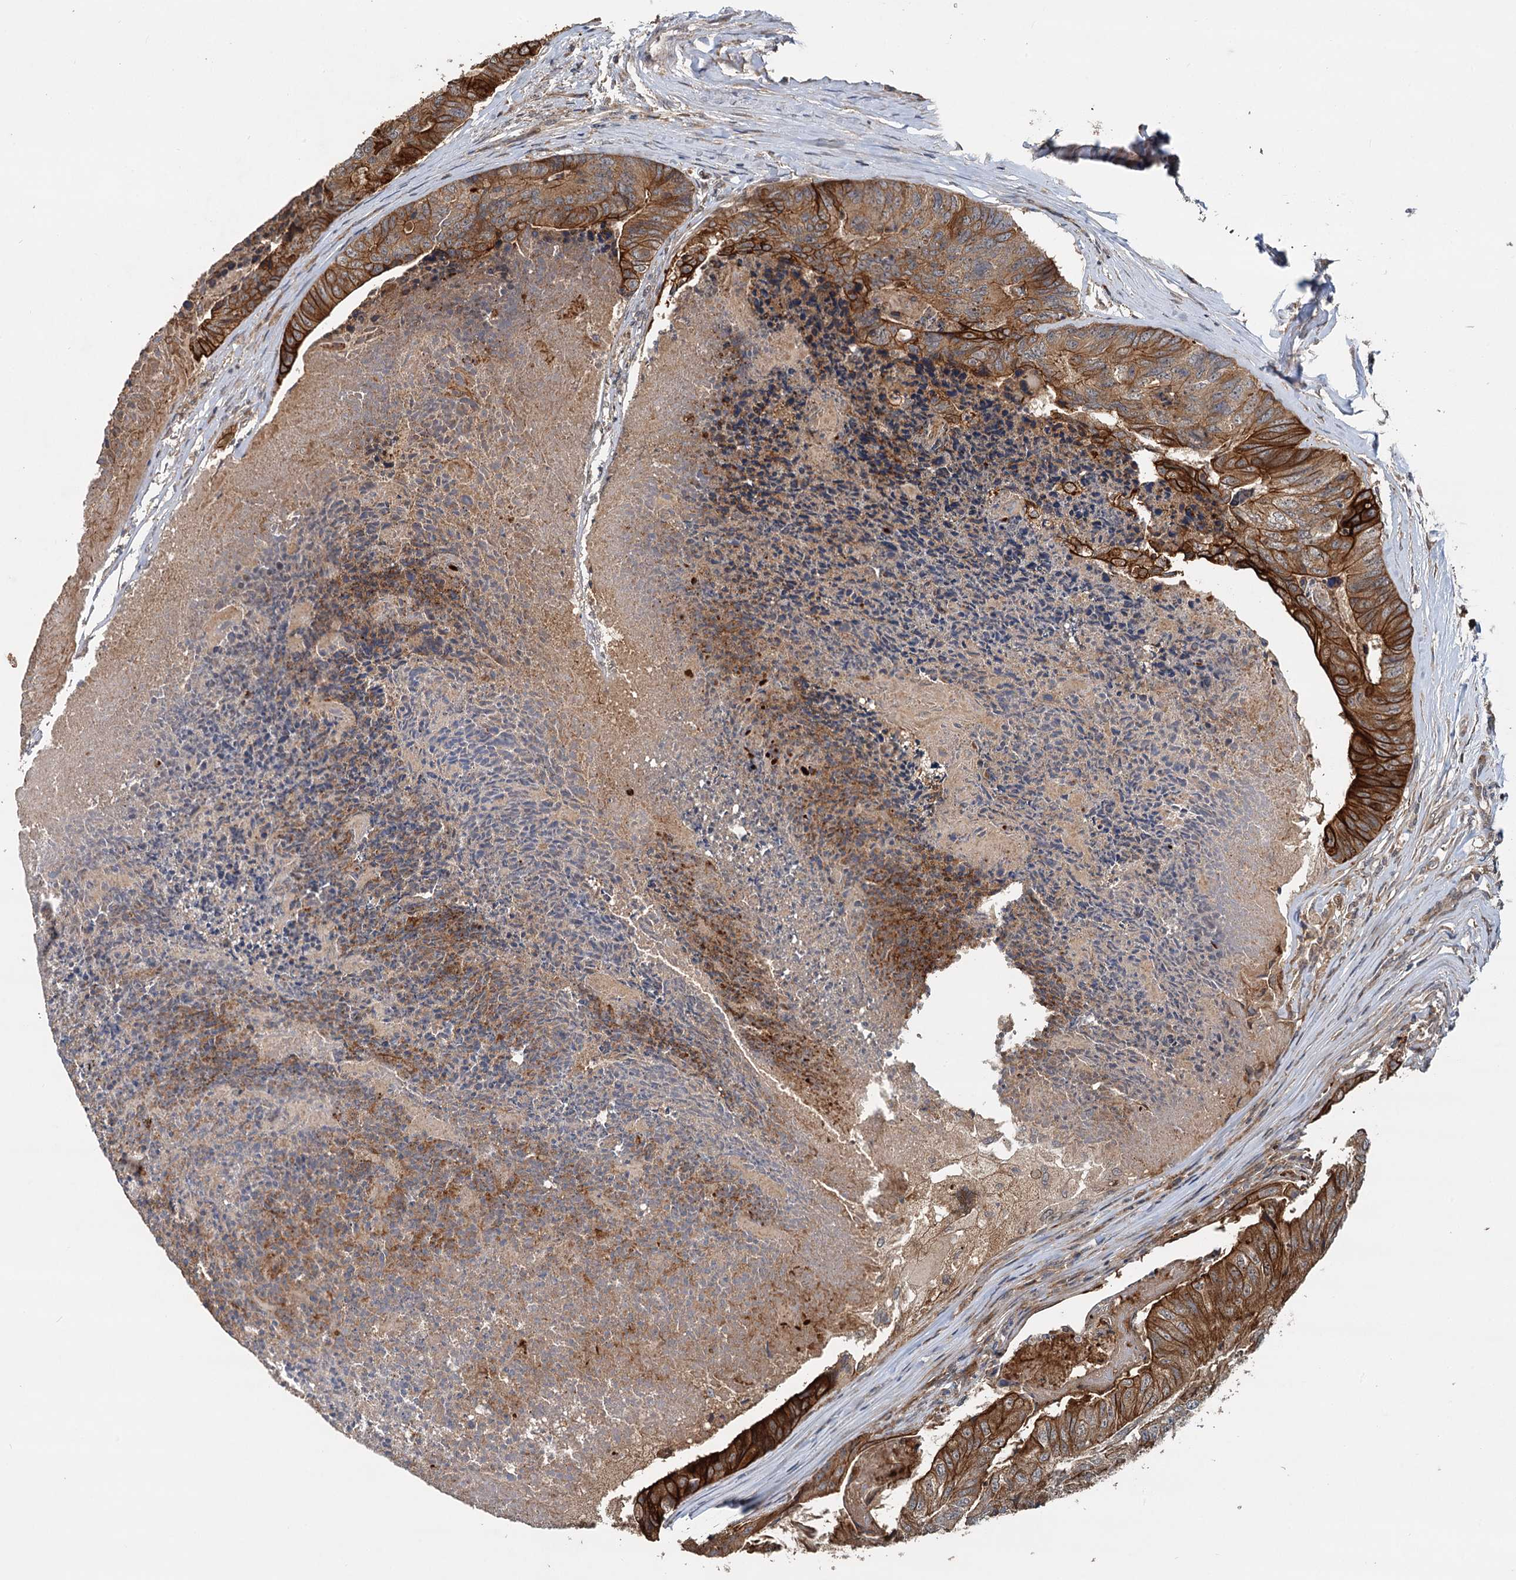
{"staining": {"intensity": "strong", "quantity": "25%-75%", "location": "cytoplasmic/membranous"}, "tissue": "colorectal cancer", "cell_type": "Tumor cells", "image_type": "cancer", "snomed": [{"axis": "morphology", "description": "Adenocarcinoma, NOS"}, {"axis": "topography", "description": "Colon"}], "caption": "Strong cytoplasmic/membranous protein positivity is seen in approximately 25%-75% of tumor cells in colorectal adenocarcinoma.", "gene": "LRRK2", "patient": {"sex": "female", "age": 67}}